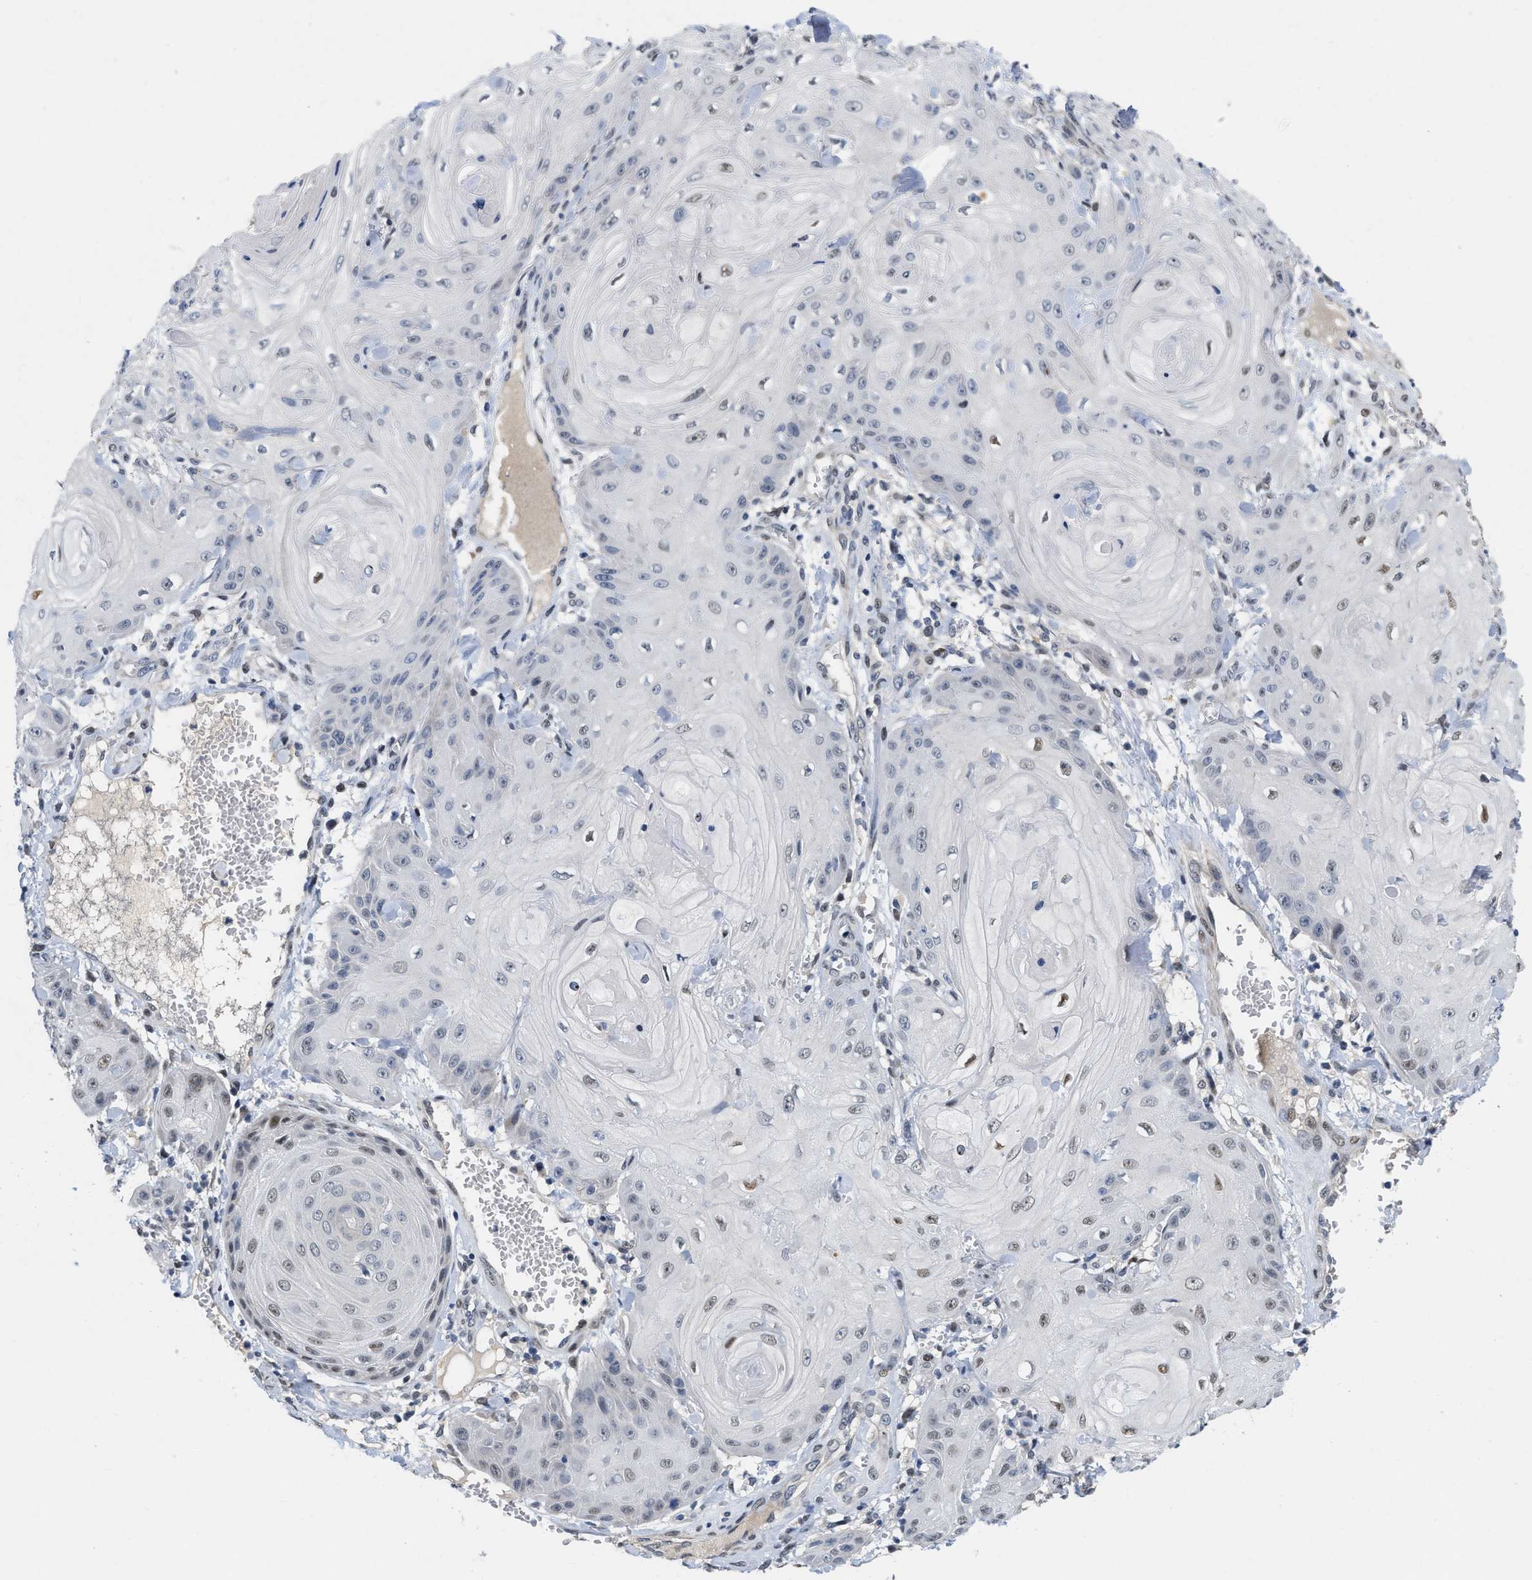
{"staining": {"intensity": "negative", "quantity": "none", "location": "none"}, "tissue": "skin cancer", "cell_type": "Tumor cells", "image_type": "cancer", "snomed": [{"axis": "morphology", "description": "Squamous cell carcinoma, NOS"}, {"axis": "topography", "description": "Skin"}], "caption": "This is a micrograph of immunohistochemistry (IHC) staining of squamous cell carcinoma (skin), which shows no staining in tumor cells.", "gene": "VIP", "patient": {"sex": "male", "age": 74}}